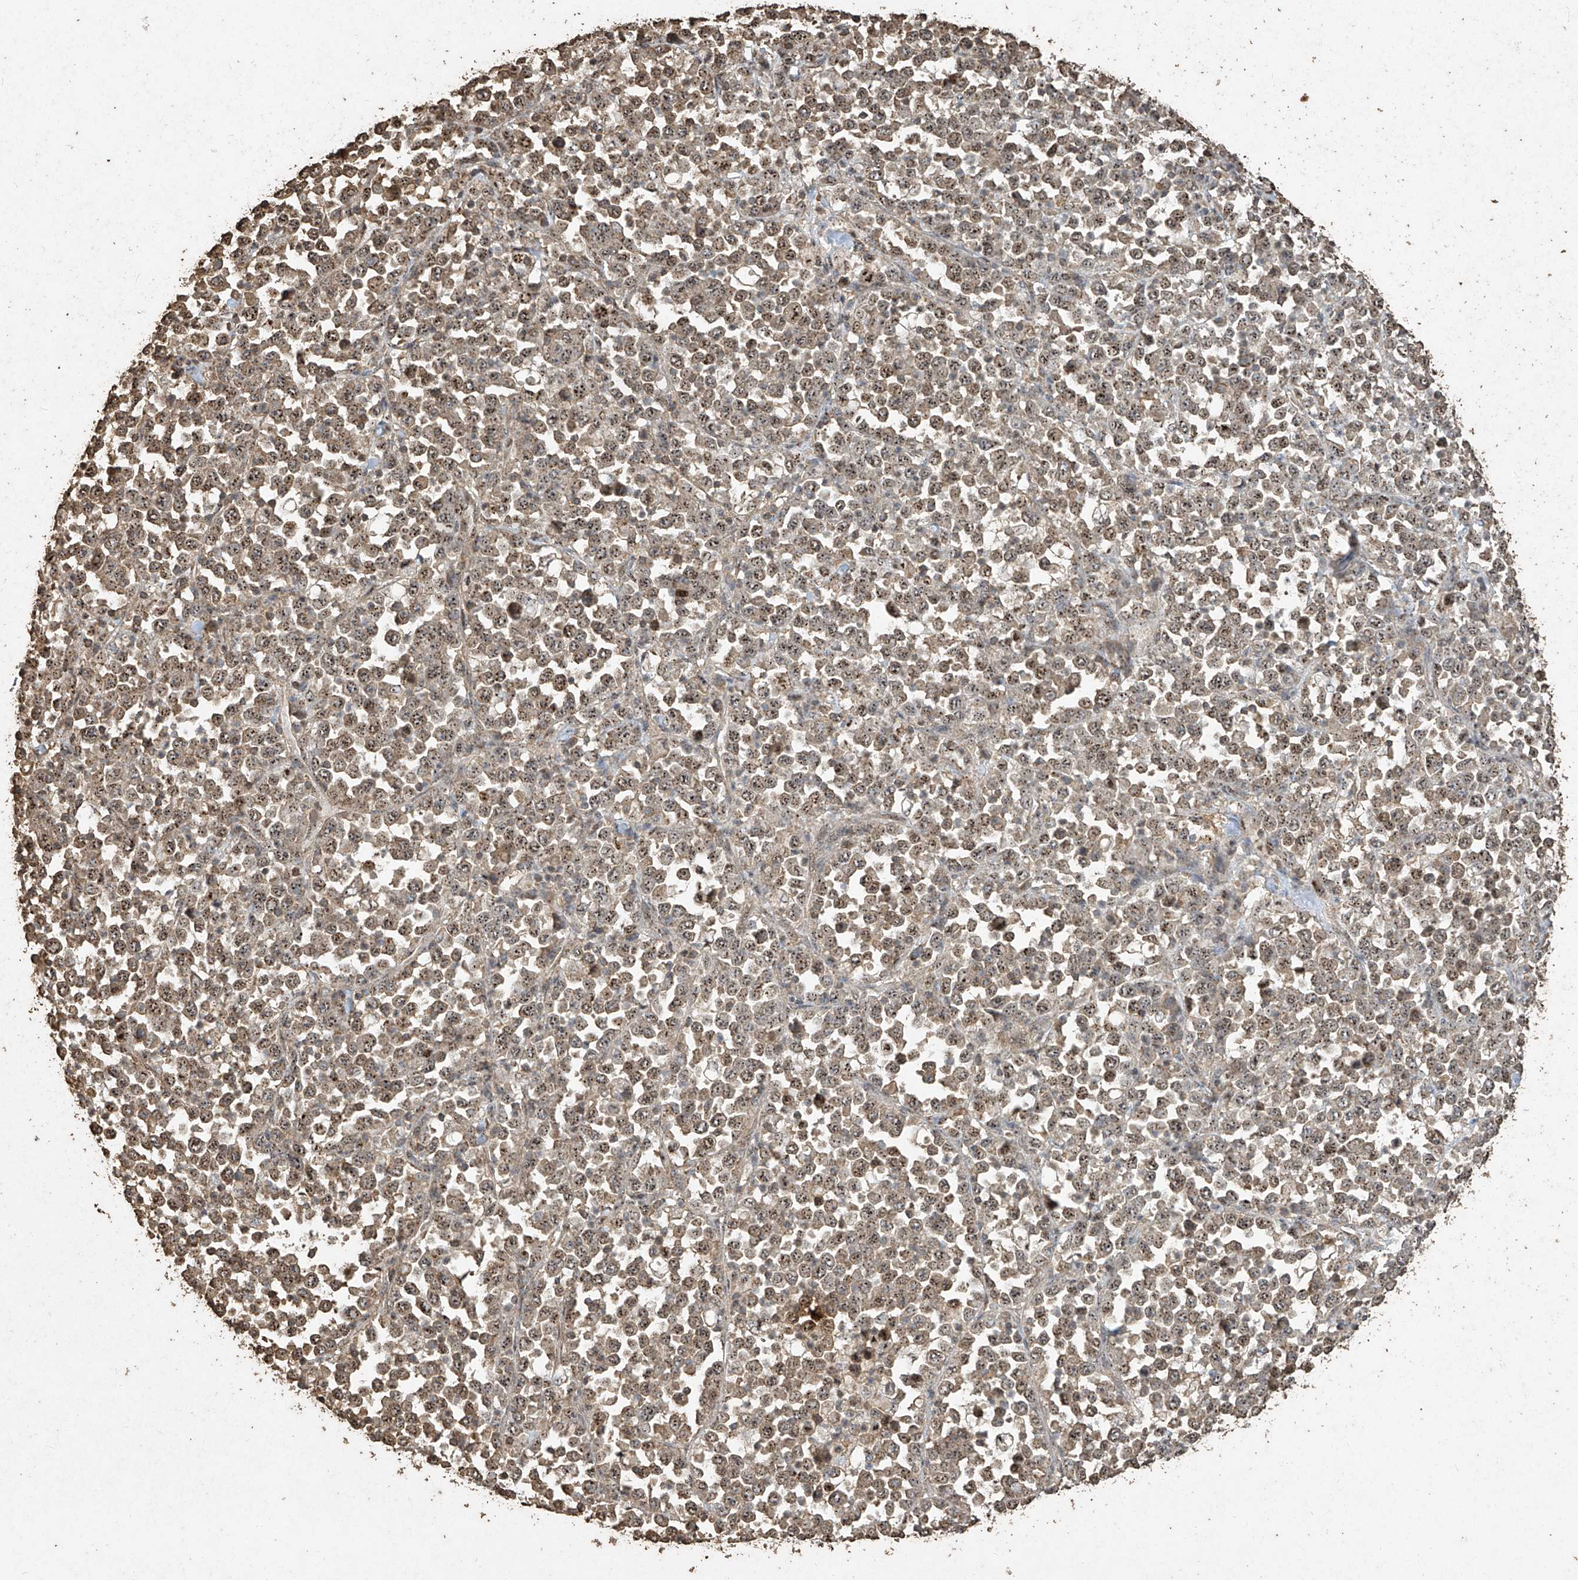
{"staining": {"intensity": "moderate", "quantity": ">75%", "location": "nuclear"}, "tissue": "stomach cancer", "cell_type": "Tumor cells", "image_type": "cancer", "snomed": [{"axis": "morphology", "description": "Normal tissue, NOS"}, {"axis": "morphology", "description": "Adenocarcinoma, NOS"}, {"axis": "topography", "description": "Stomach, upper"}, {"axis": "topography", "description": "Stomach"}], "caption": "About >75% of tumor cells in human stomach cancer (adenocarcinoma) demonstrate moderate nuclear protein expression as visualized by brown immunohistochemical staining.", "gene": "ERBB3", "patient": {"sex": "male", "age": 59}}